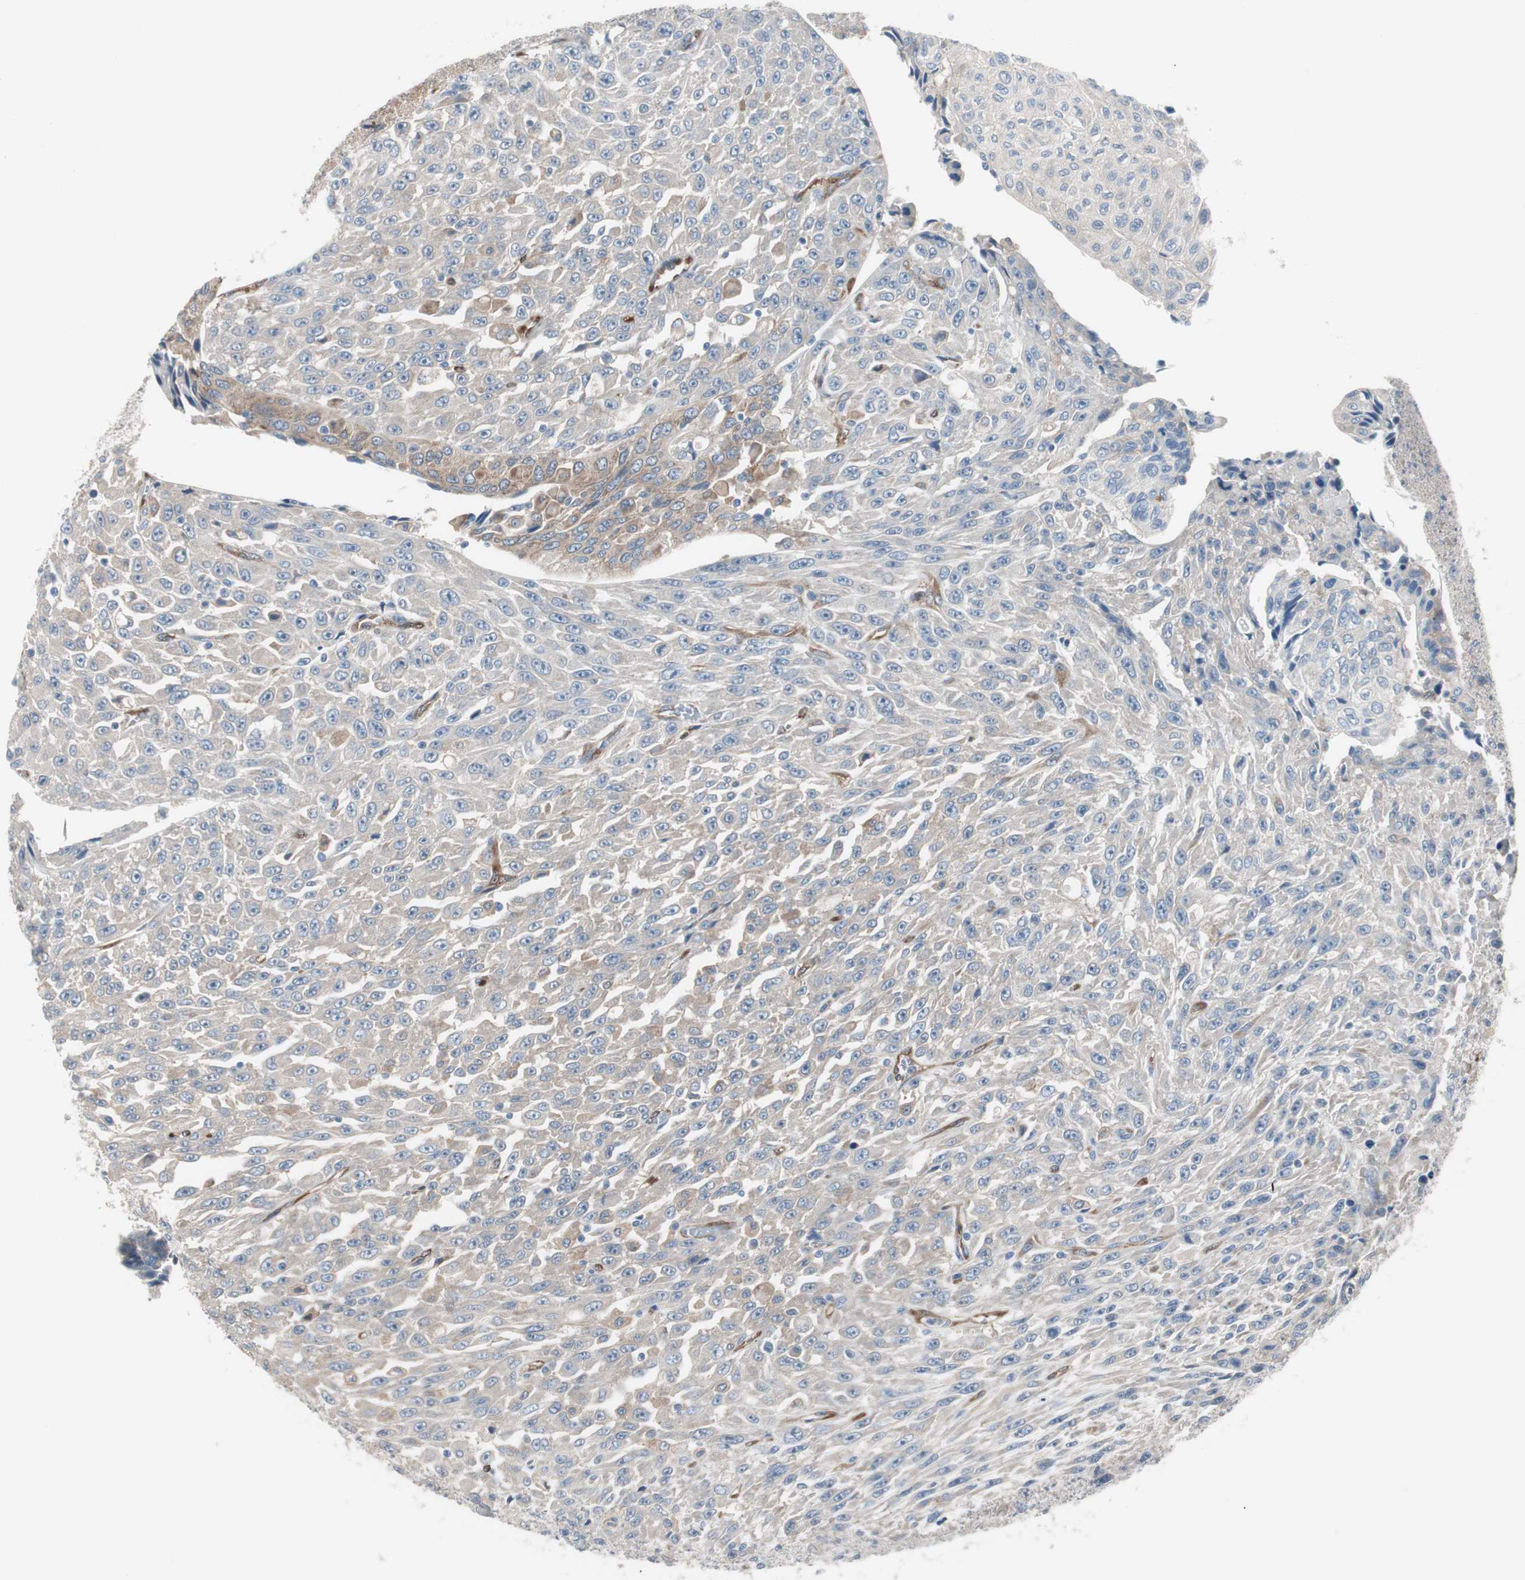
{"staining": {"intensity": "moderate", "quantity": ">75%", "location": "cytoplasmic/membranous"}, "tissue": "urothelial cancer", "cell_type": "Tumor cells", "image_type": "cancer", "snomed": [{"axis": "morphology", "description": "Urothelial carcinoma, High grade"}, {"axis": "topography", "description": "Urinary bladder"}], "caption": "The image exhibits staining of urothelial carcinoma (high-grade), revealing moderate cytoplasmic/membranous protein staining (brown color) within tumor cells. (DAB (3,3'-diaminobenzidine) IHC, brown staining for protein, blue staining for nuclei).", "gene": "SWAP70", "patient": {"sex": "male", "age": 66}}